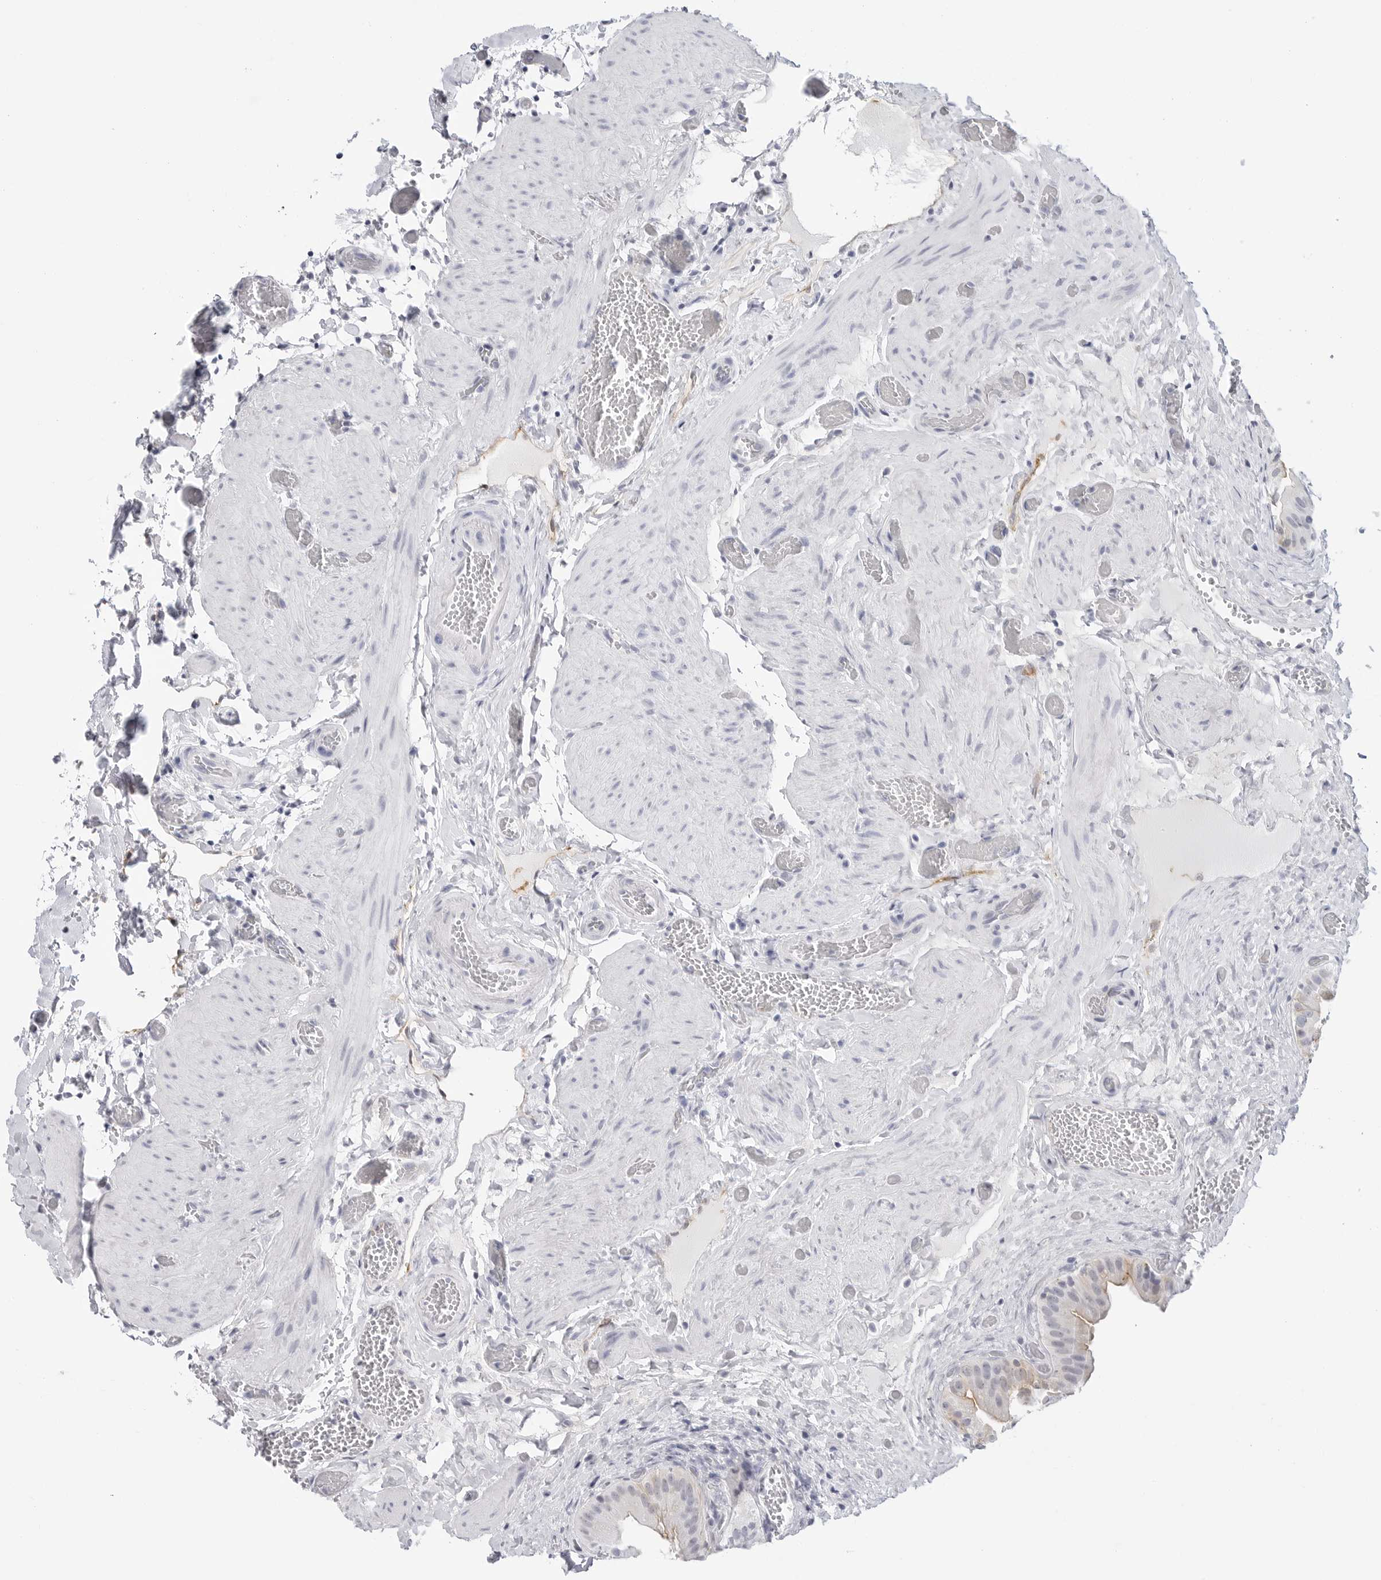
{"staining": {"intensity": "moderate", "quantity": "<25%", "location": "cytoplasmic/membranous"}, "tissue": "gallbladder", "cell_type": "Glandular cells", "image_type": "normal", "snomed": [{"axis": "morphology", "description": "Normal tissue, NOS"}, {"axis": "topography", "description": "Gallbladder"}], "caption": "The photomicrograph reveals a brown stain indicating the presence of a protein in the cytoplasmic/membranous of glandular cells in gallbladder.", "gene": "SLC19A1", "patient": {"sex": "female", "age": 64}}